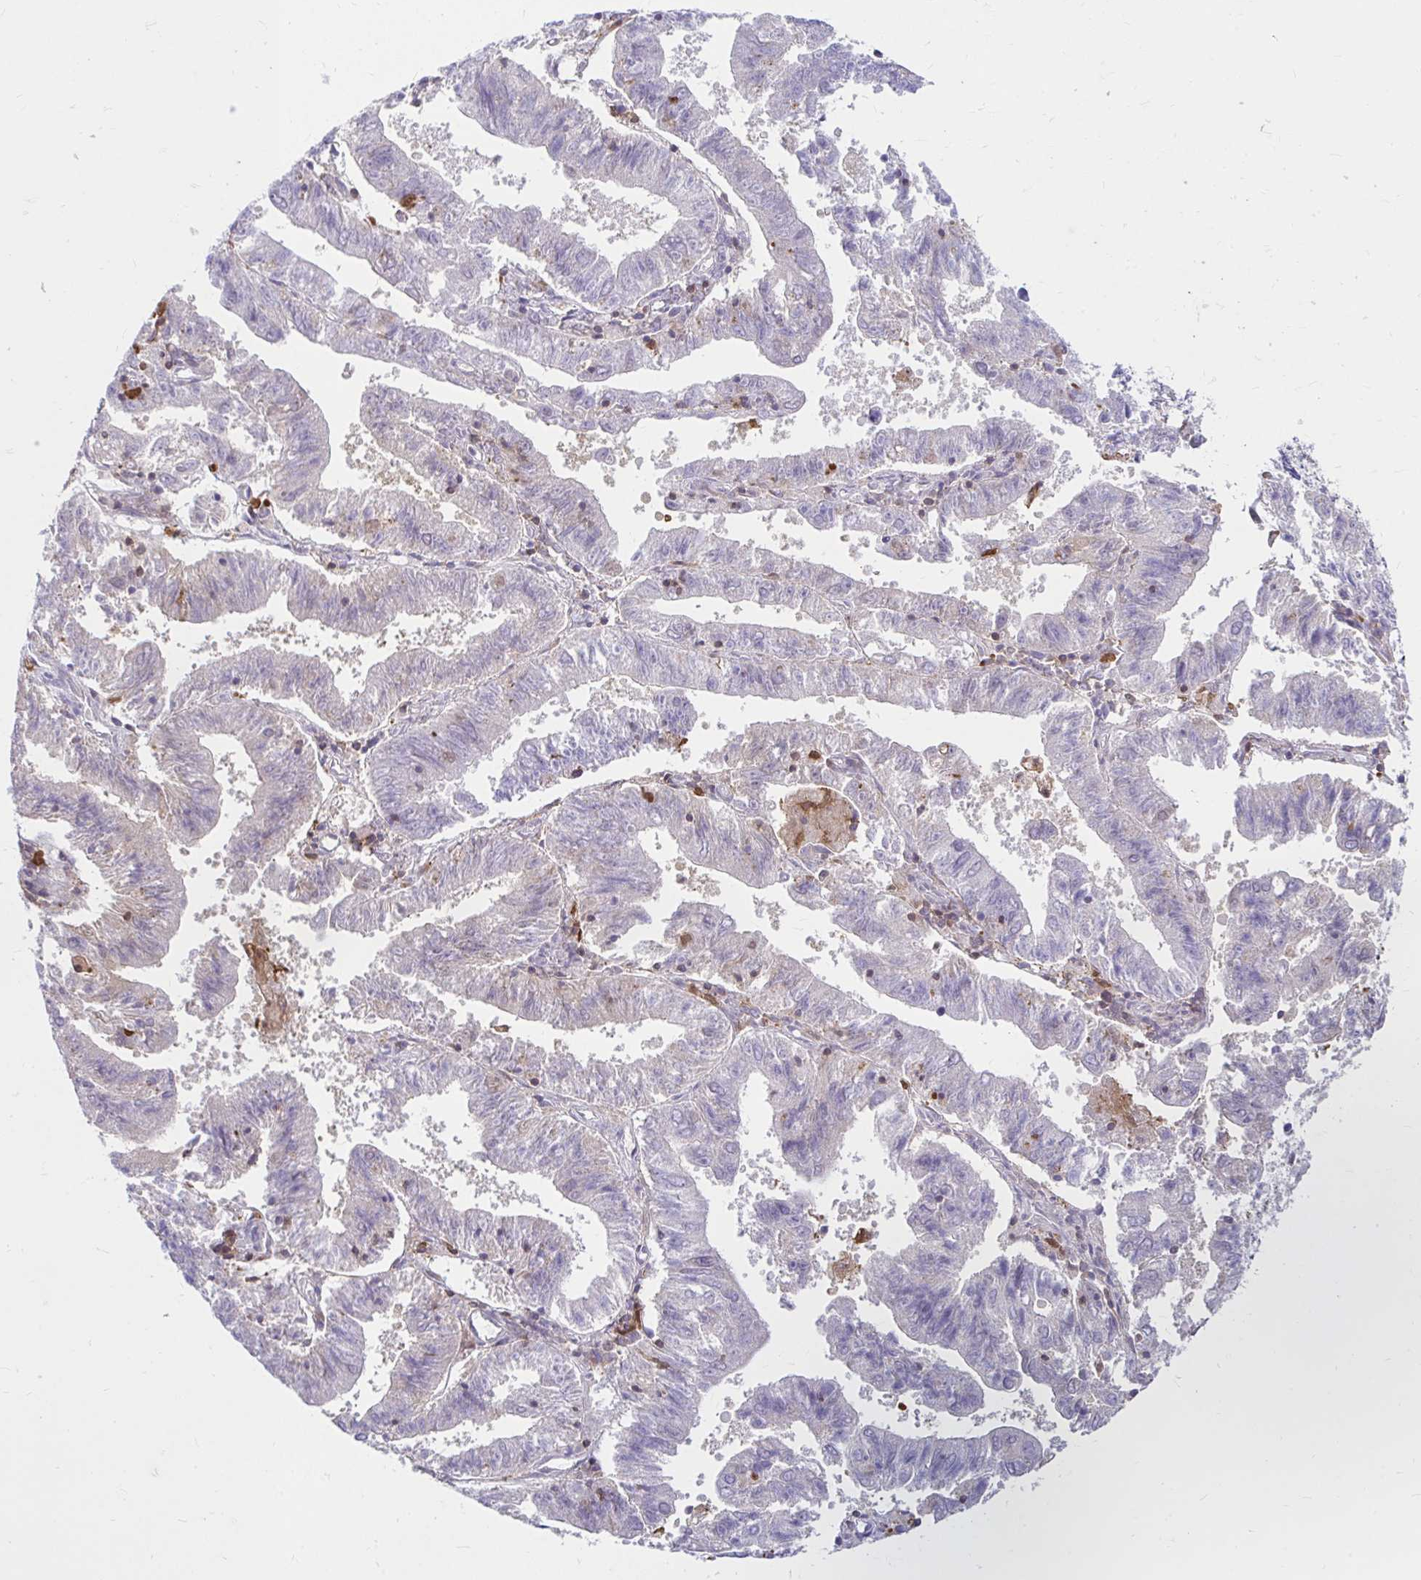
{"staining": {"intensity": "negative", "quantity": "none", "location": "none"}, "tissue": "endometrial cancer", "cell_type": "Tumor cells", "image_type": "cancer", "snomed": [{"axis": "morphology", "description": "Adenocarcinoma, NOS"}, {"axis": "topography", "description": "Endometrium"}], "caption": "Immunohistochemistry (IHC) histopathology image of human endometrial cancer stained for a protein (brown), which shows no staining in tumor cells. (DAB (3,3'-diaminobenzidine) IHC, high magnification).", "gene": "PYCARD", "patient": {"sex": "female", "age": 82}}